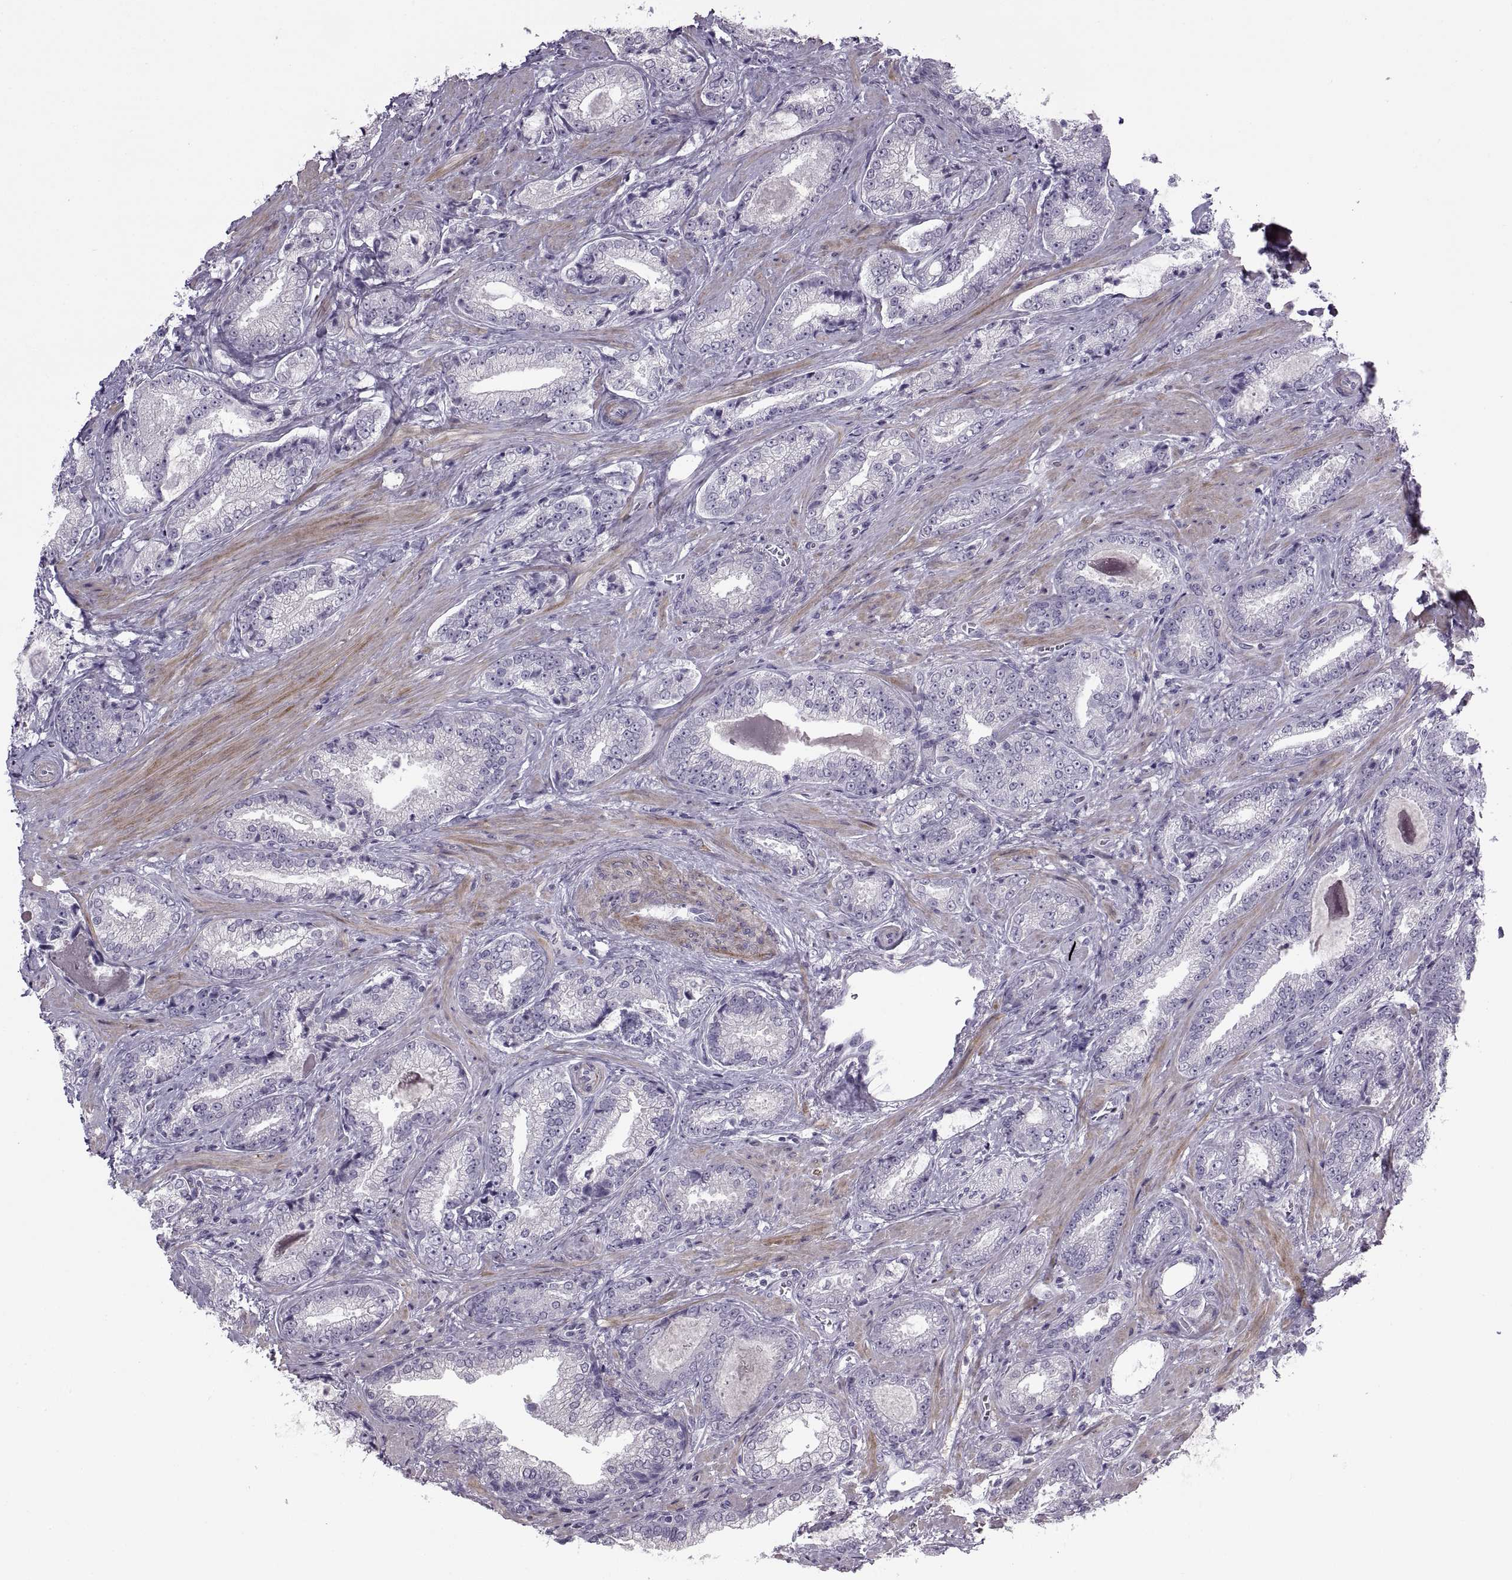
{"staining": {"intensity": "negative", "quantity": "none", "location": "none"}, "tissue": "prostate cancer", "cell_type": "Tumor cells", "image_type": "cancer", "snomed": [{"axis": "morphology", "description": "Adenocarcinoma, Low grade"}, {"axis": "topography", "description": "Prostate"}], "caption": "Tumor cells are negative for protein expression in human prostate cancer (low-grade adenocarcinoma). (Brightfield microscopy of DAB (3,3'-diaminobenzidine) IHC at high magnification).", "gene": "BSPH1", "patient": {"sex": "male", "age": 61}}